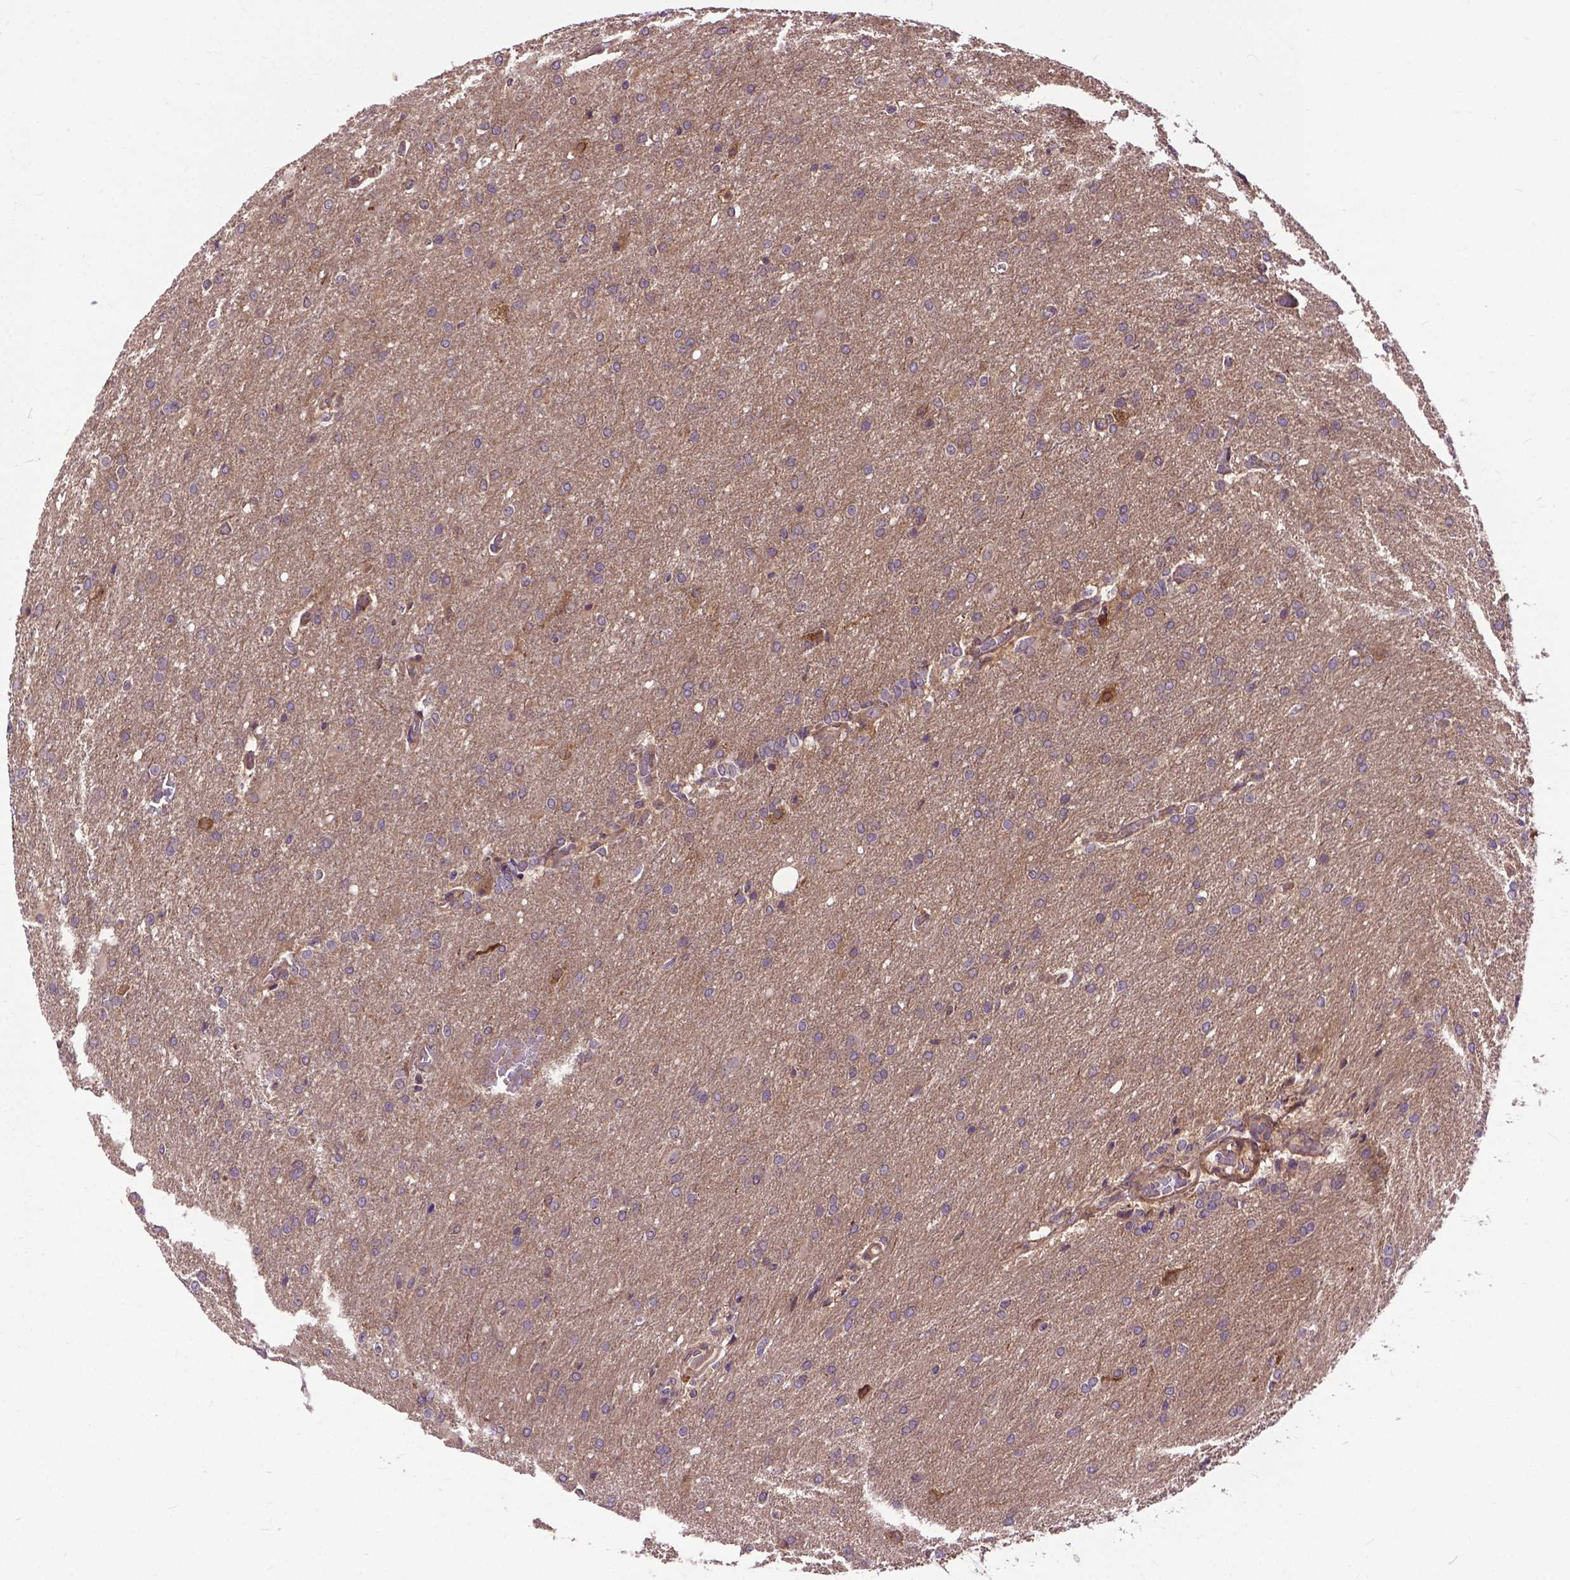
{"staining": {"intensity": "weak", "quantity": ">75%", "location": "cytoplasmic/membranous"}, "tissue": "glioma", "cell_type": "Tumor cells", "image_type": "cancer", "snomed": [{"axis": "morphology", "description": "Glioma, malignant, High grade"}, {"axis": "topography", "description": "Brain"}], "caption": "Protein expression analysis of glioma displays weak cytoplasmic/membranous expression in approximately >75% of tumor cells. The staining was performed using DAB to visualize the protein expression in brown, while the nuclei were stained in blue with hematoxylin (Magnification: 20x).", "gene": "ZNF616", "patient": {"sex": "male", "age": 68}}